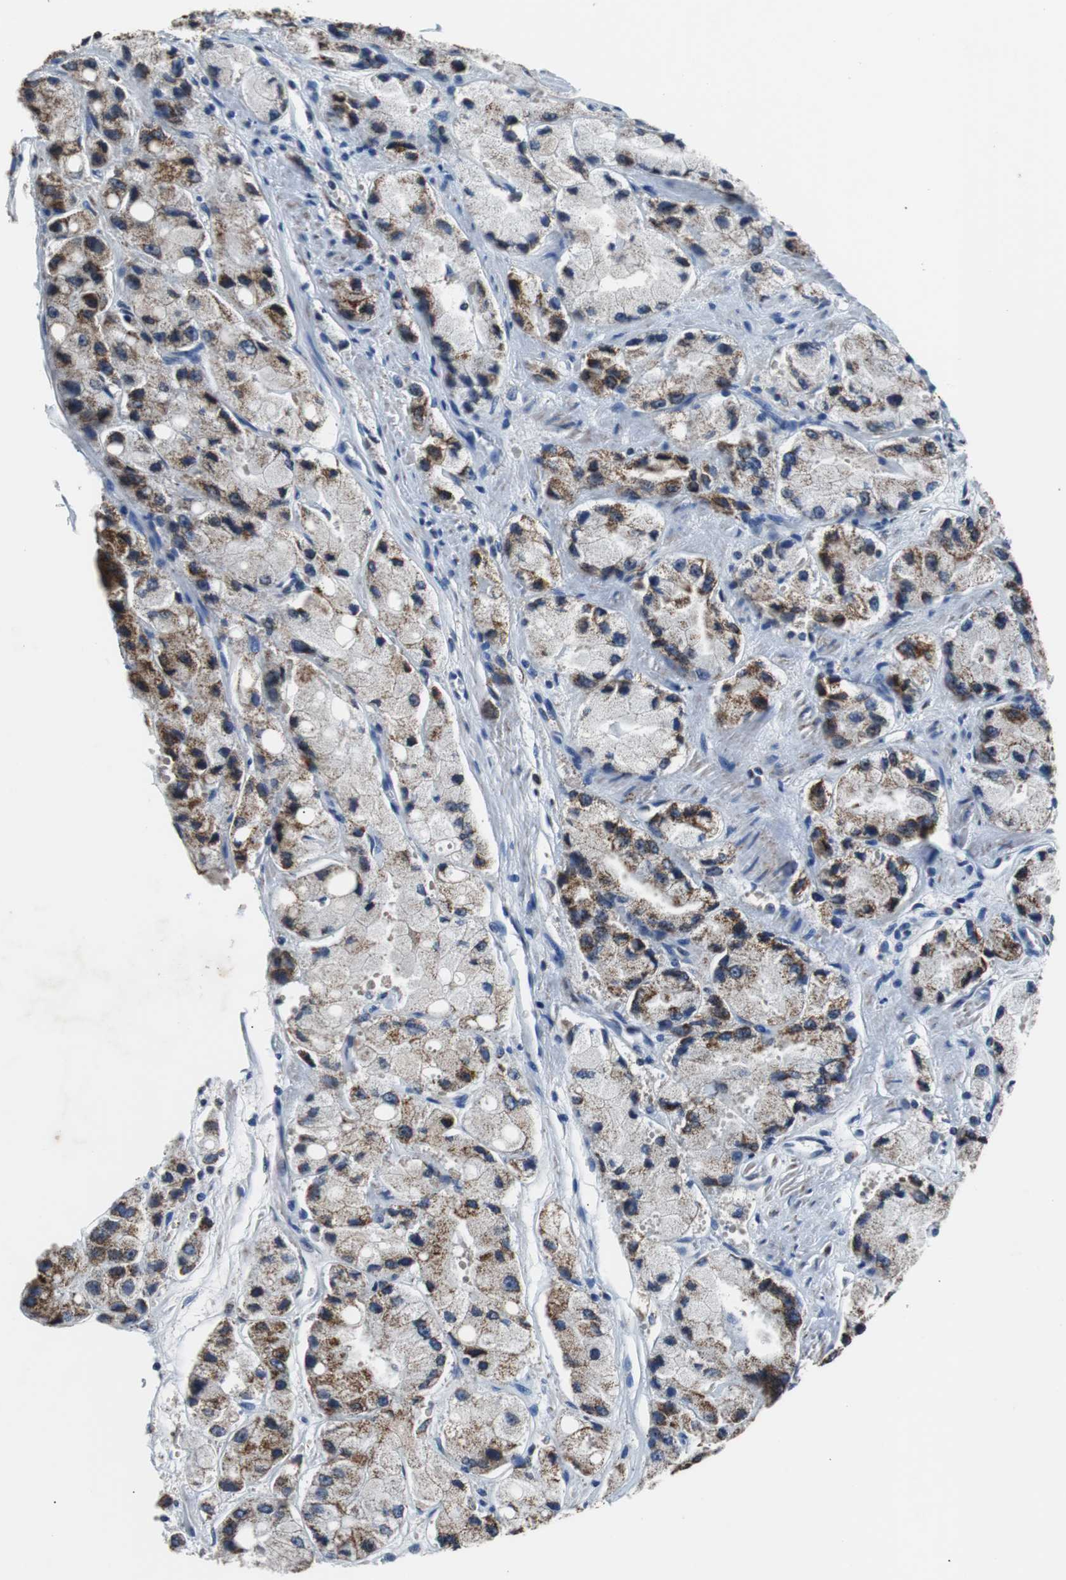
{"staining": {"intensity": "strong", "quantity": "25%-75%", "location": "cytoplasmic/membranous"}, "tissue": "prostate cancer", "cell_type": "Tumor cells", "image_type": "cancer", "snomed": [{"axis": "morphology", "description": "Adenocarcinoma, High grade"}, {"axis": "topography", "description": "Prostate"}], "caption": "Immunohistochemistry (IHC) staining of high-grade adenocarcinoma (prostate), which displays high levels of strong cytoplasmic/membranous staining in approximately 25%-75% of tumor cells indicating strong cytoplasmic/membranous protein positivity. The staining was performed using DAB (brown) for protein detection and nuclei were counterstained in hematoxylin (blue).", "gene": "PITRM1", "patient": {"sex": "male", "age": 58}}